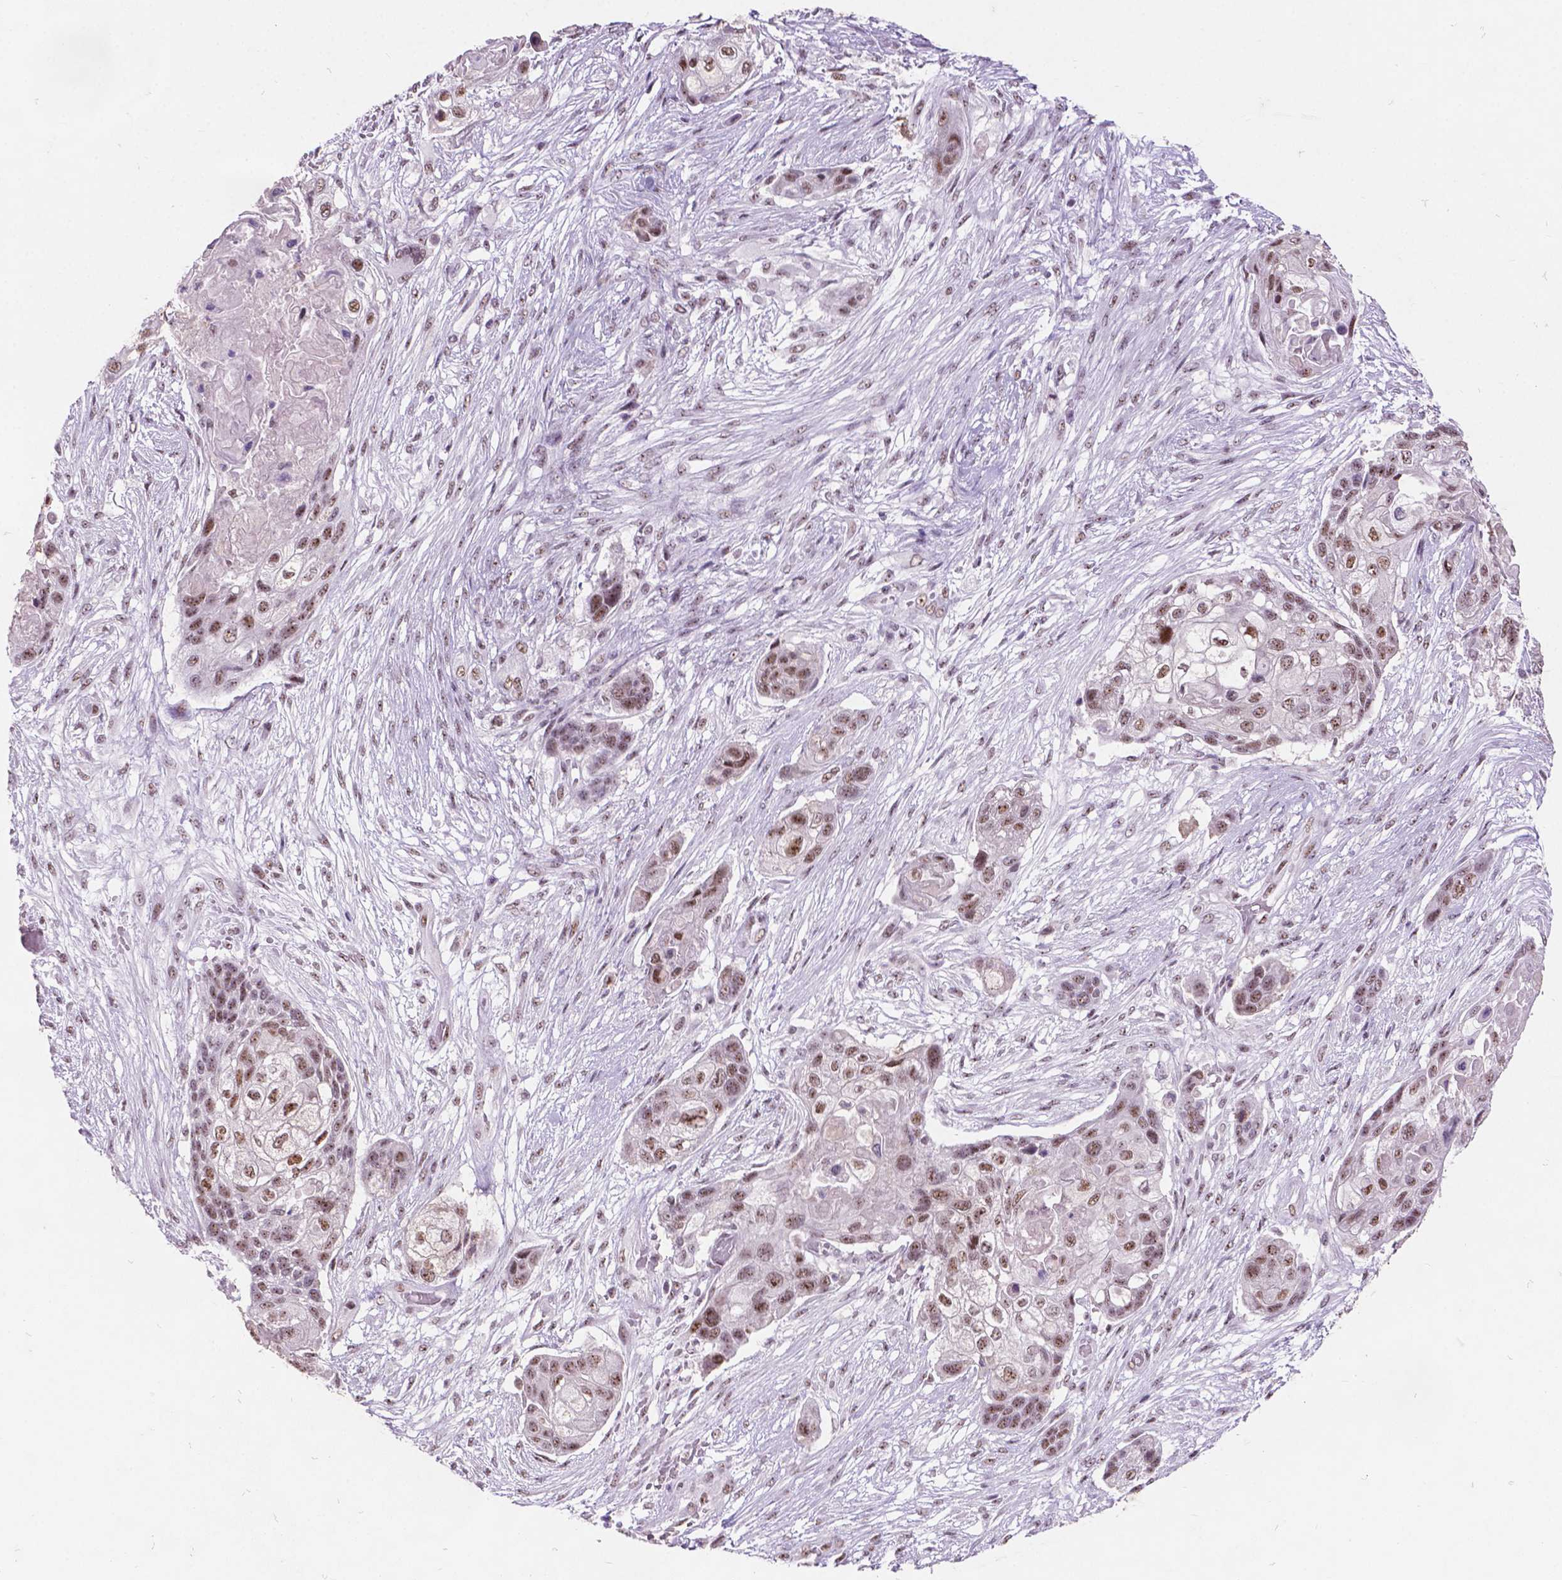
{"staining": {"intensity": "moderate", "quantity": ">75%", "location": "nuclear"}, "tissue": "lung cancer", "cell_type": "Tumor cells", "image_type": "cancer", "snomed": [{"axis": "morphology", "description": "Squamous cell carcinoma, NOS"}, {"axis": "topography", "description": "Lung"}], "caption": "Lung cancer (squamous cell carcinoma) stained with DAB (3,3'-diaminobenzidine) IHC demonstrates medium levels of moderate nuclear staining in about >75% of tumor cells.", "gene": "COIL", "patient": {"sex": "male", "age": 69}}